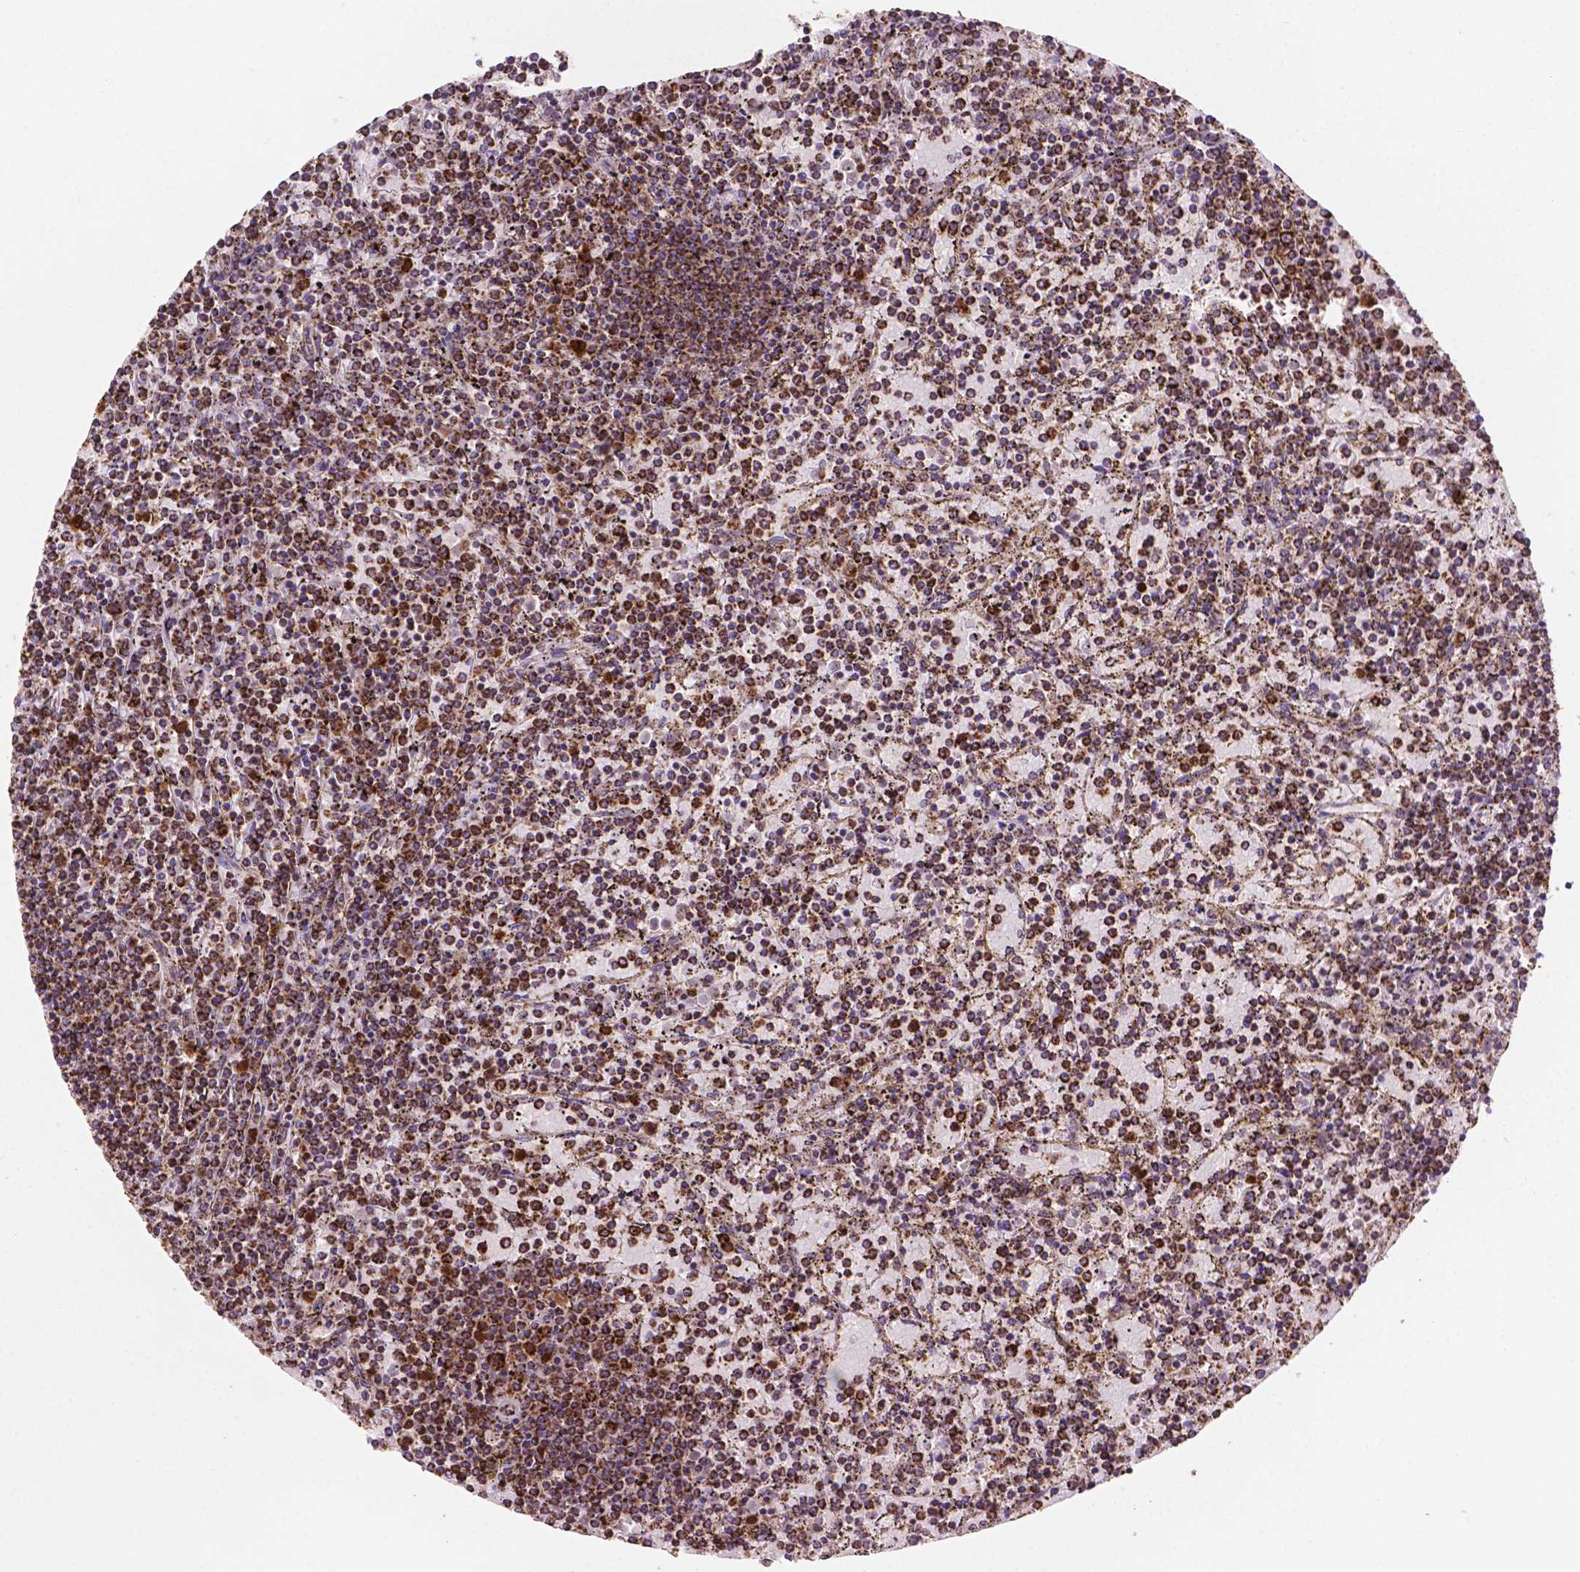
{"staining": {"intensity": "strong", "quantity": ">75%", "location": "cytoplasmic/membranous"}, "tissue": "lymphoma", "cell_type": "Tumor cells", "image_type": "cancer", "snomed": [{"axis": "morphology", "description": "Malignant lymphoma, non-Hodgkin's type, Low grade"}, {"axis": "topography", "description": "Spleen"}], "caption": "Lymphoma was stained to show a protein in brown. There is high levels of strong cytoplasmic/membranous positivity in approximately >75% of tumor cells.", "gene": "HSPD1", "patient": {"sex": "female", "age": 77}}